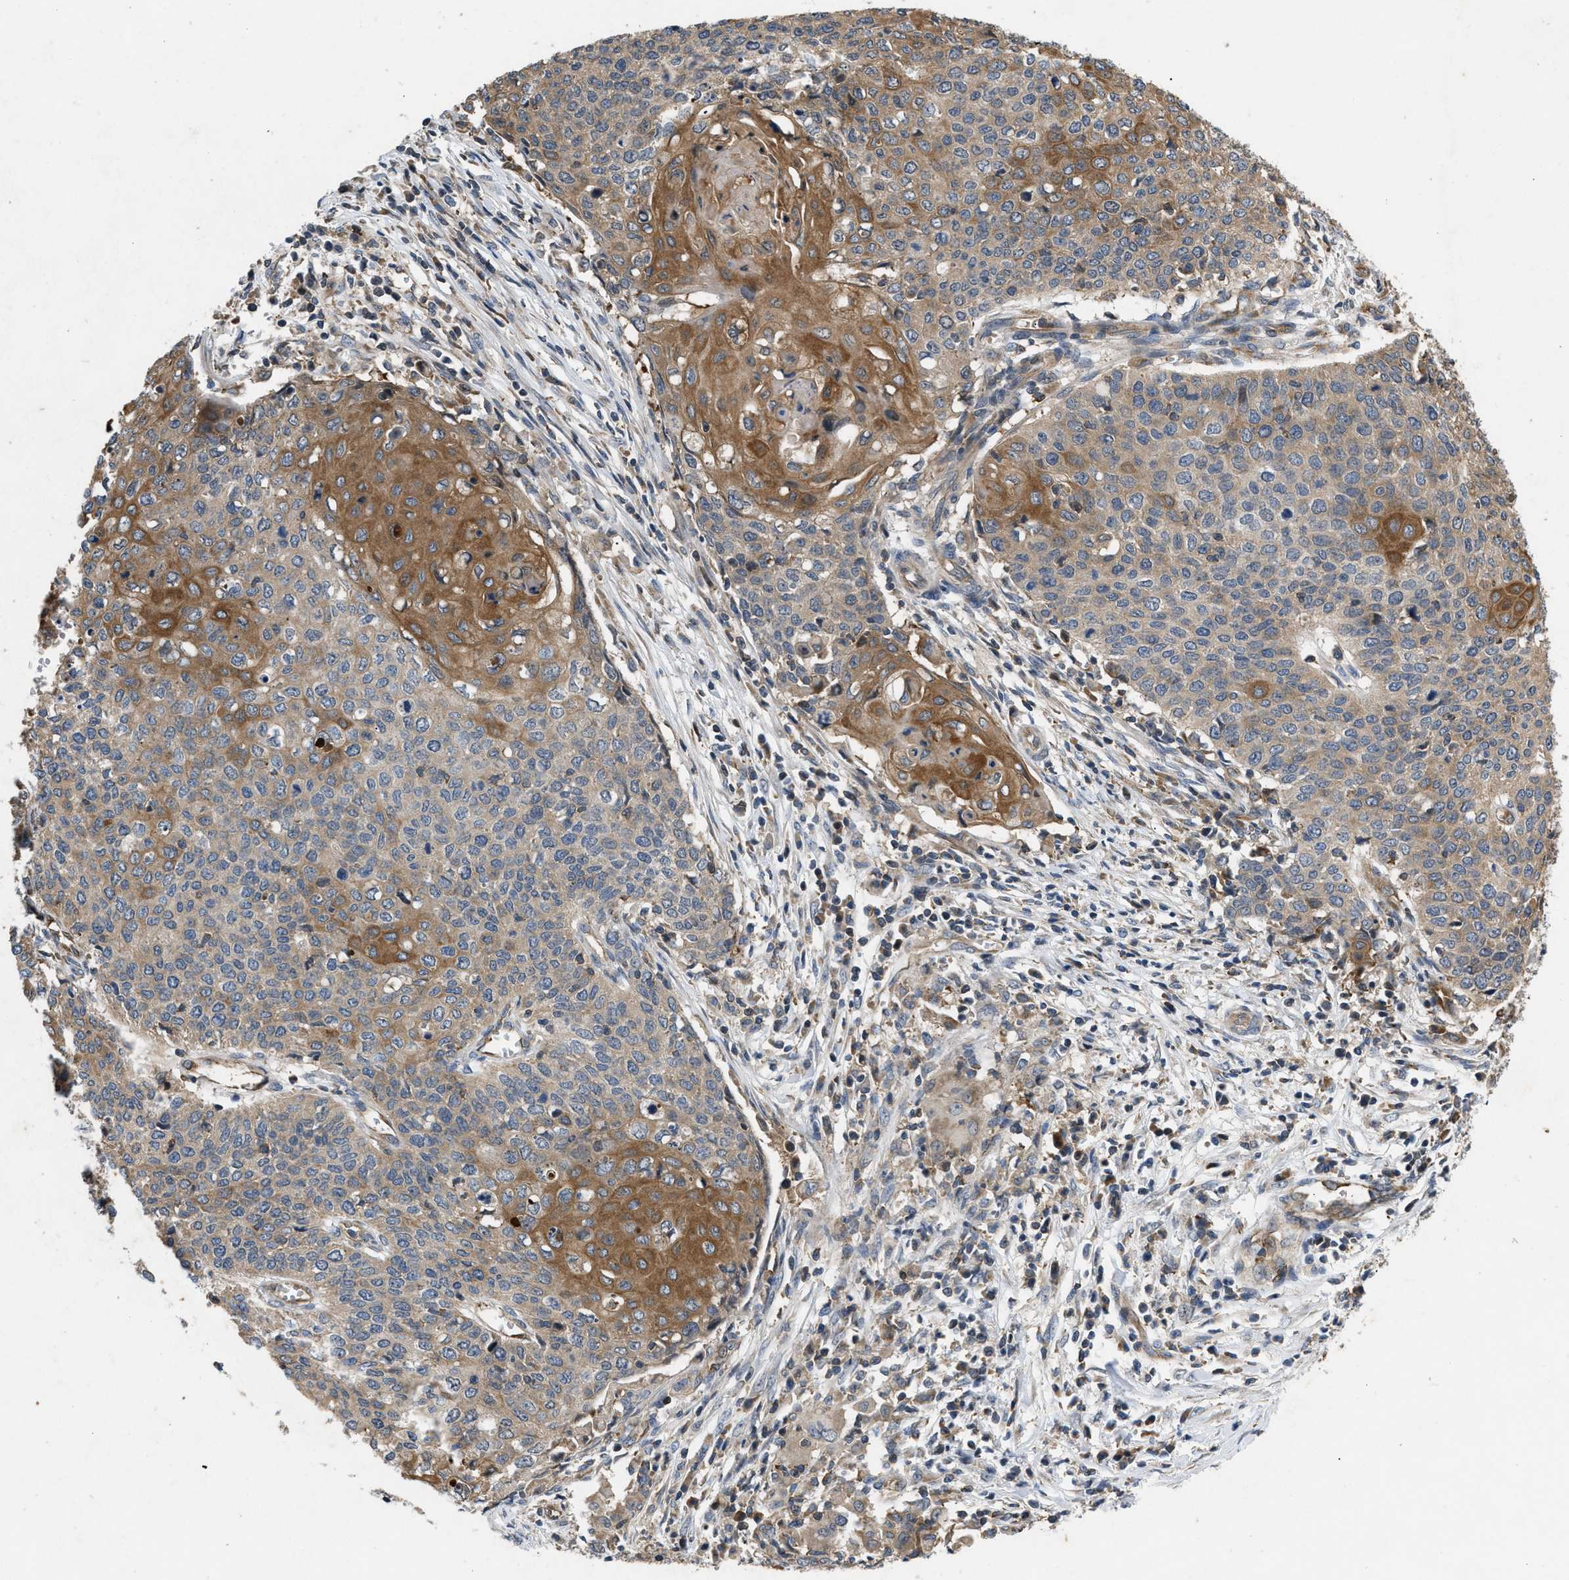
{"staining": {"intensity": "moderate", "quantity": "25%-75%", "location": "cytoplasmic/membranous"}, "tissue": "cervical cancer", "cell_type": "Tumor cells", "image_type": "cancer", "snomed": [{"axis": "morphology", "description": "Squamous cell carcinoma, NOS"}, {"axis": "topography", "description": "Cervix"}], "caption": "Human cervical squamous cell carcinoma stained with a brown dye reveals moderate cytoplasmic/membranous positive expression in about 25%-75% of tumor cells.", "gene": "HMGCR", "patient": {"sex": "female", "age": 39}}